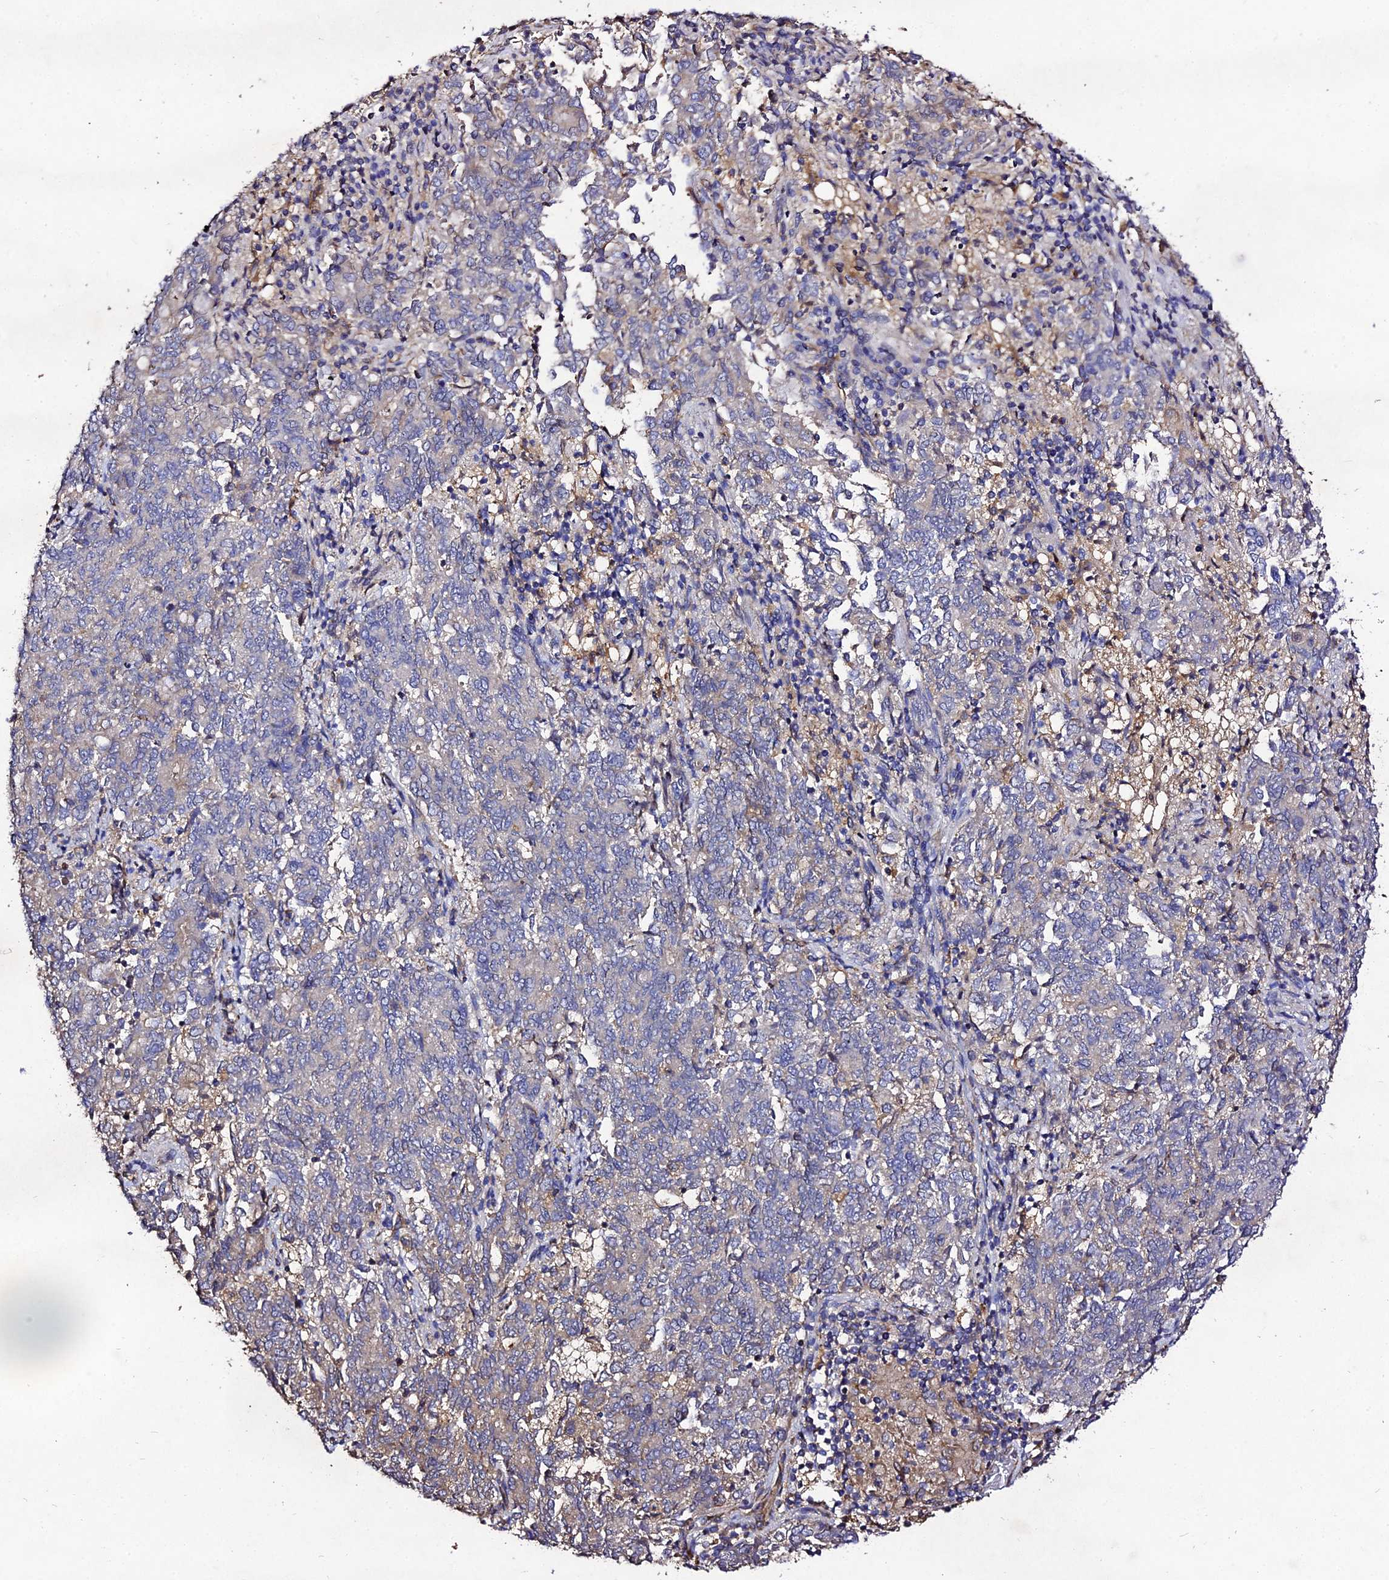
{"staining": {"intensity": "negative", "quantity": "none", "location": "none"}, "tissue": "endometrial cancer", "cell_type": "Tumor cells", "image_type": "cancer", "snomed": [{"axis": "morphology", "description": "Adenocarcinoma, NOS"}, {"axis": "topography", "description": "Endometrium"}], "caption": "The micrograph shows no staining of tumor cells in endometrial cancer.", "gene": "AP3M2", "patient": {"sex": "female", "age": 80}}